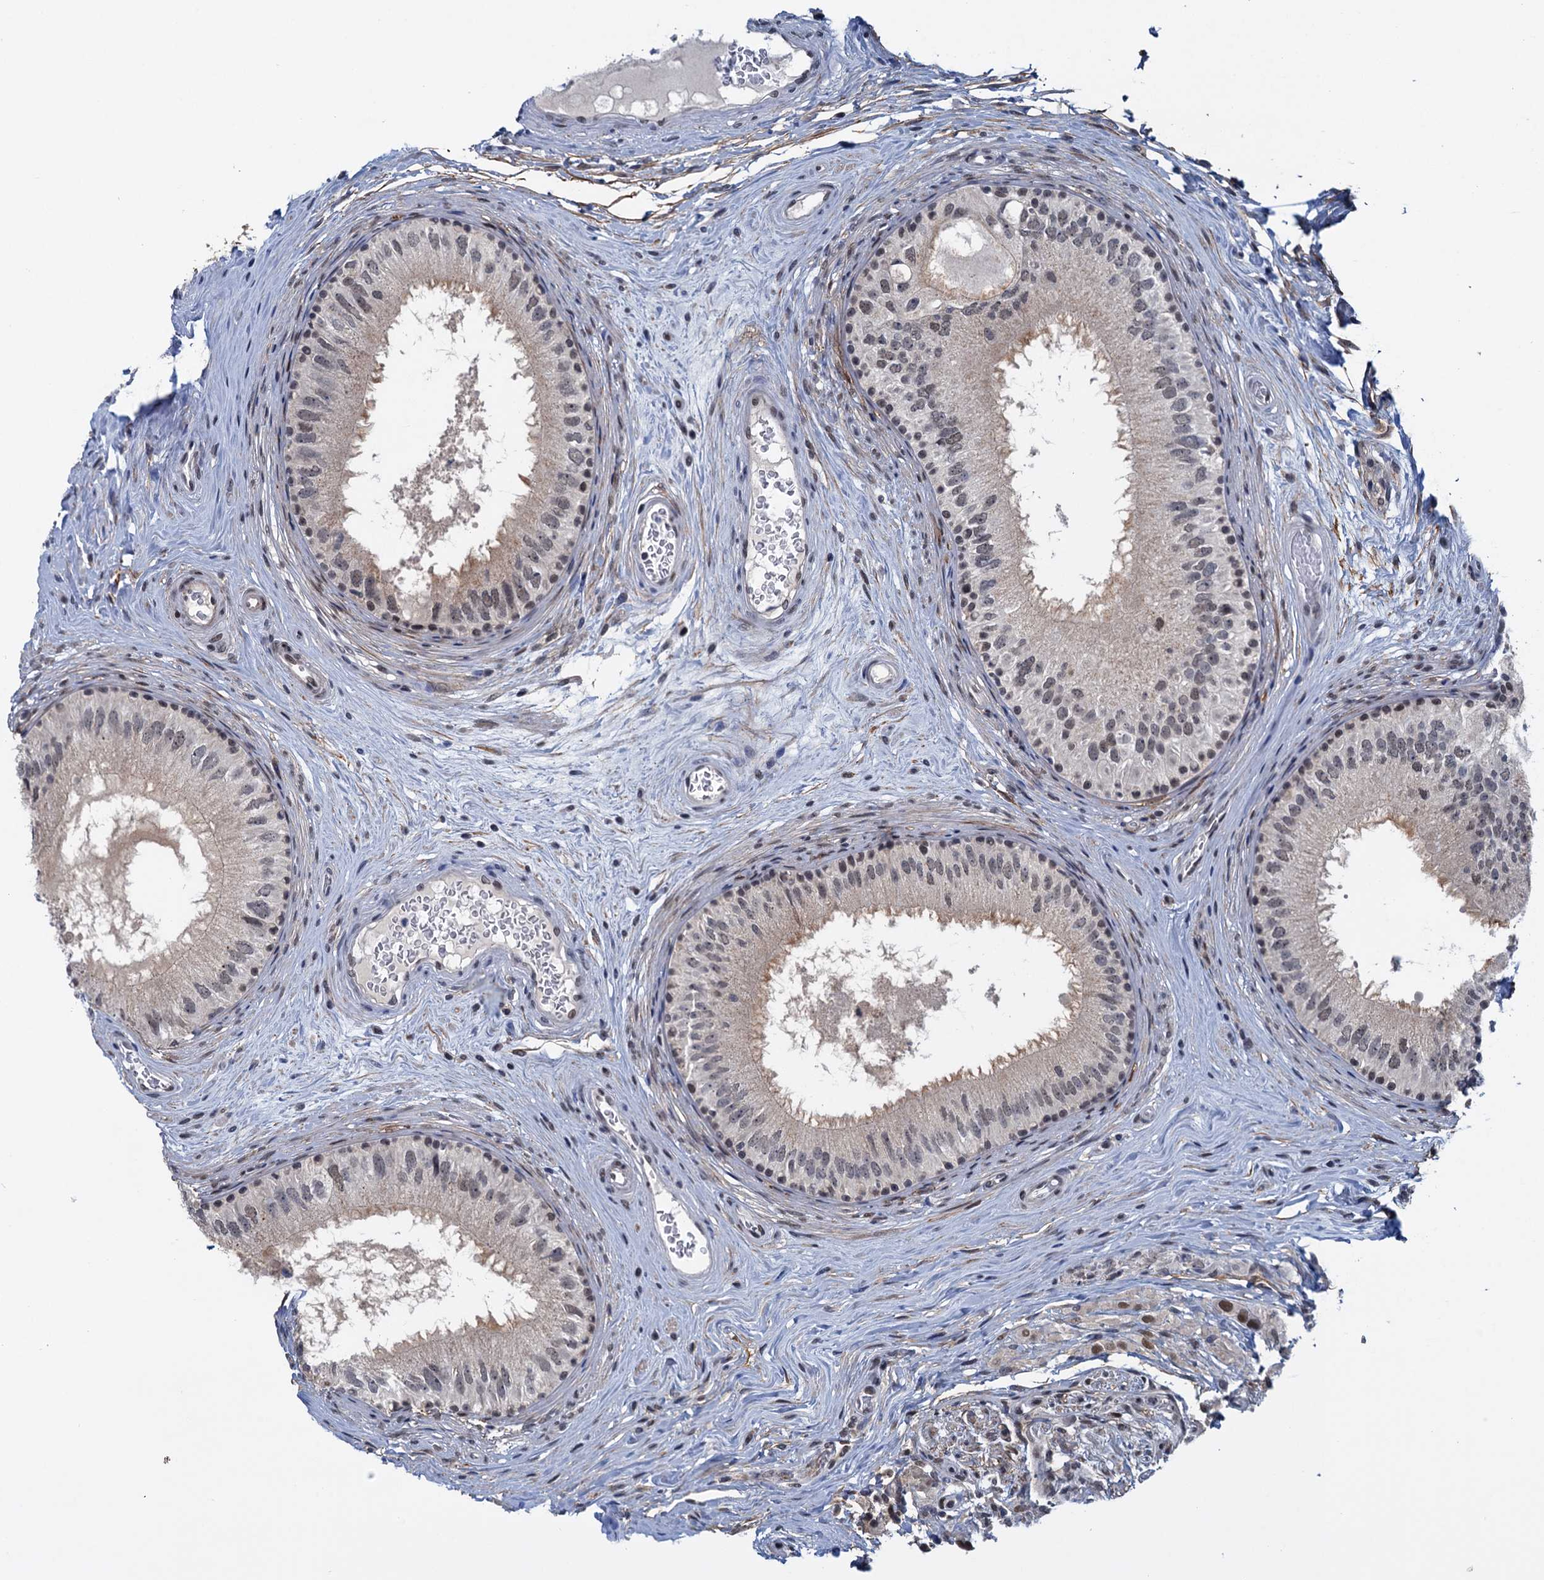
{"staining": {"intensity": "weak", "quantity": ">75%", "location": "cytoplasmic/membranous,nuclear"}, "tissue": "epididymis", "cell_type": "Glandular cells", "image_type": "normal", "snomed": [{"axis": "morphology", "description": "Normal tissue, NOS"}, {"axis": "topography", "description": "Epididymis"}], "caption": "Epididymis stained with a brown dye displays weak cytoplasmic/membranous,nuclear positive positivity in approximately >75% of glandular cells.", "gene": "SAE1", "patient": {"sex": "male", "age": 33}}